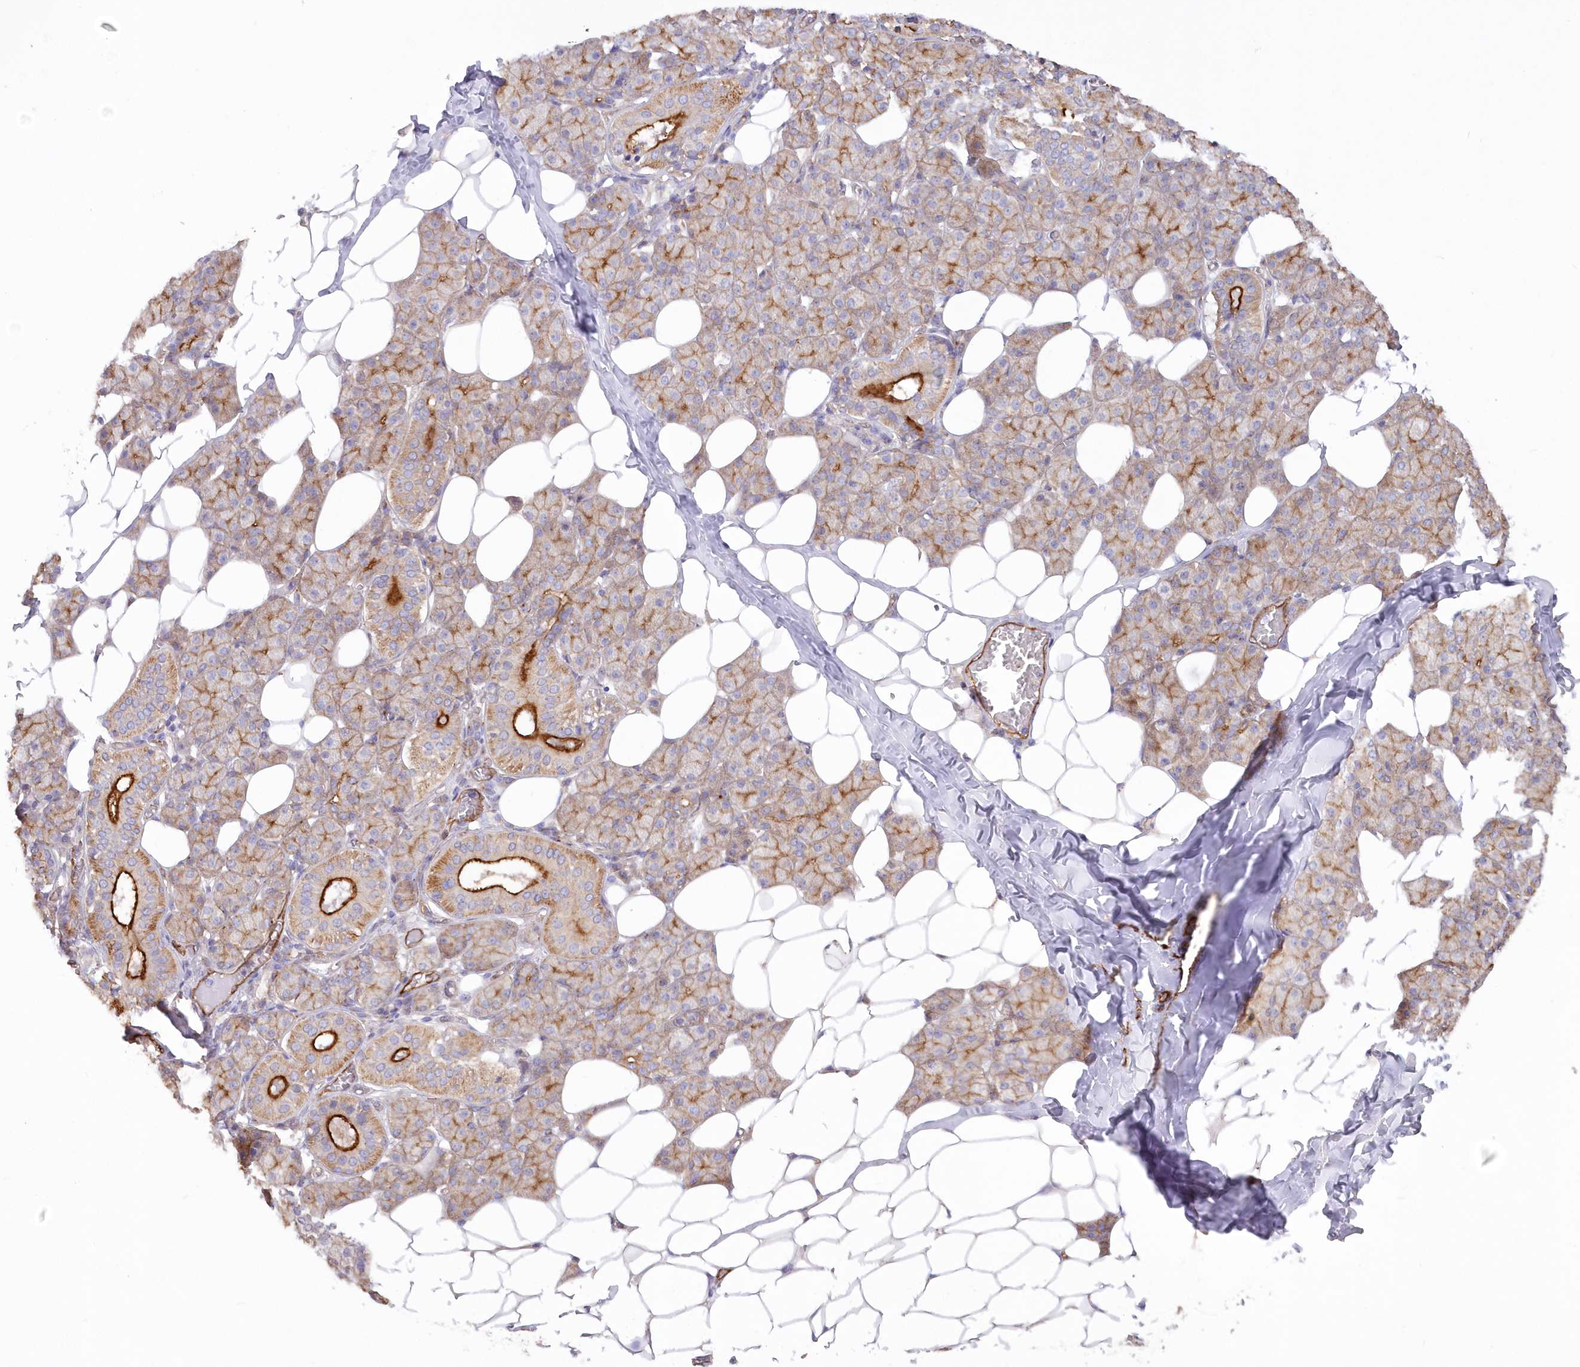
{"staining": {"intensity": "moderate", "quantity": ">75%", "location": "cytoplasmic/membranous"}, "tissue": "salivary gland", "cell_type": "Glandular cells", "image_type": "normal", "snomed": [{"axis": "morphology", "description": "Normal tissue, NOS"}, {"axis": "topography", "description": "Salivary gland"}], "caption": "Protein staining by immunohistochemistry (IHC) exhibits moderate cytoplasmic/membranous staining in about >75% of glandular cells in normal salivary gland. (IHC, brightfield microscopy, high magnification).", "gene": "RAB11FIP5", "patient": {"sex": "female", "age": 33}}